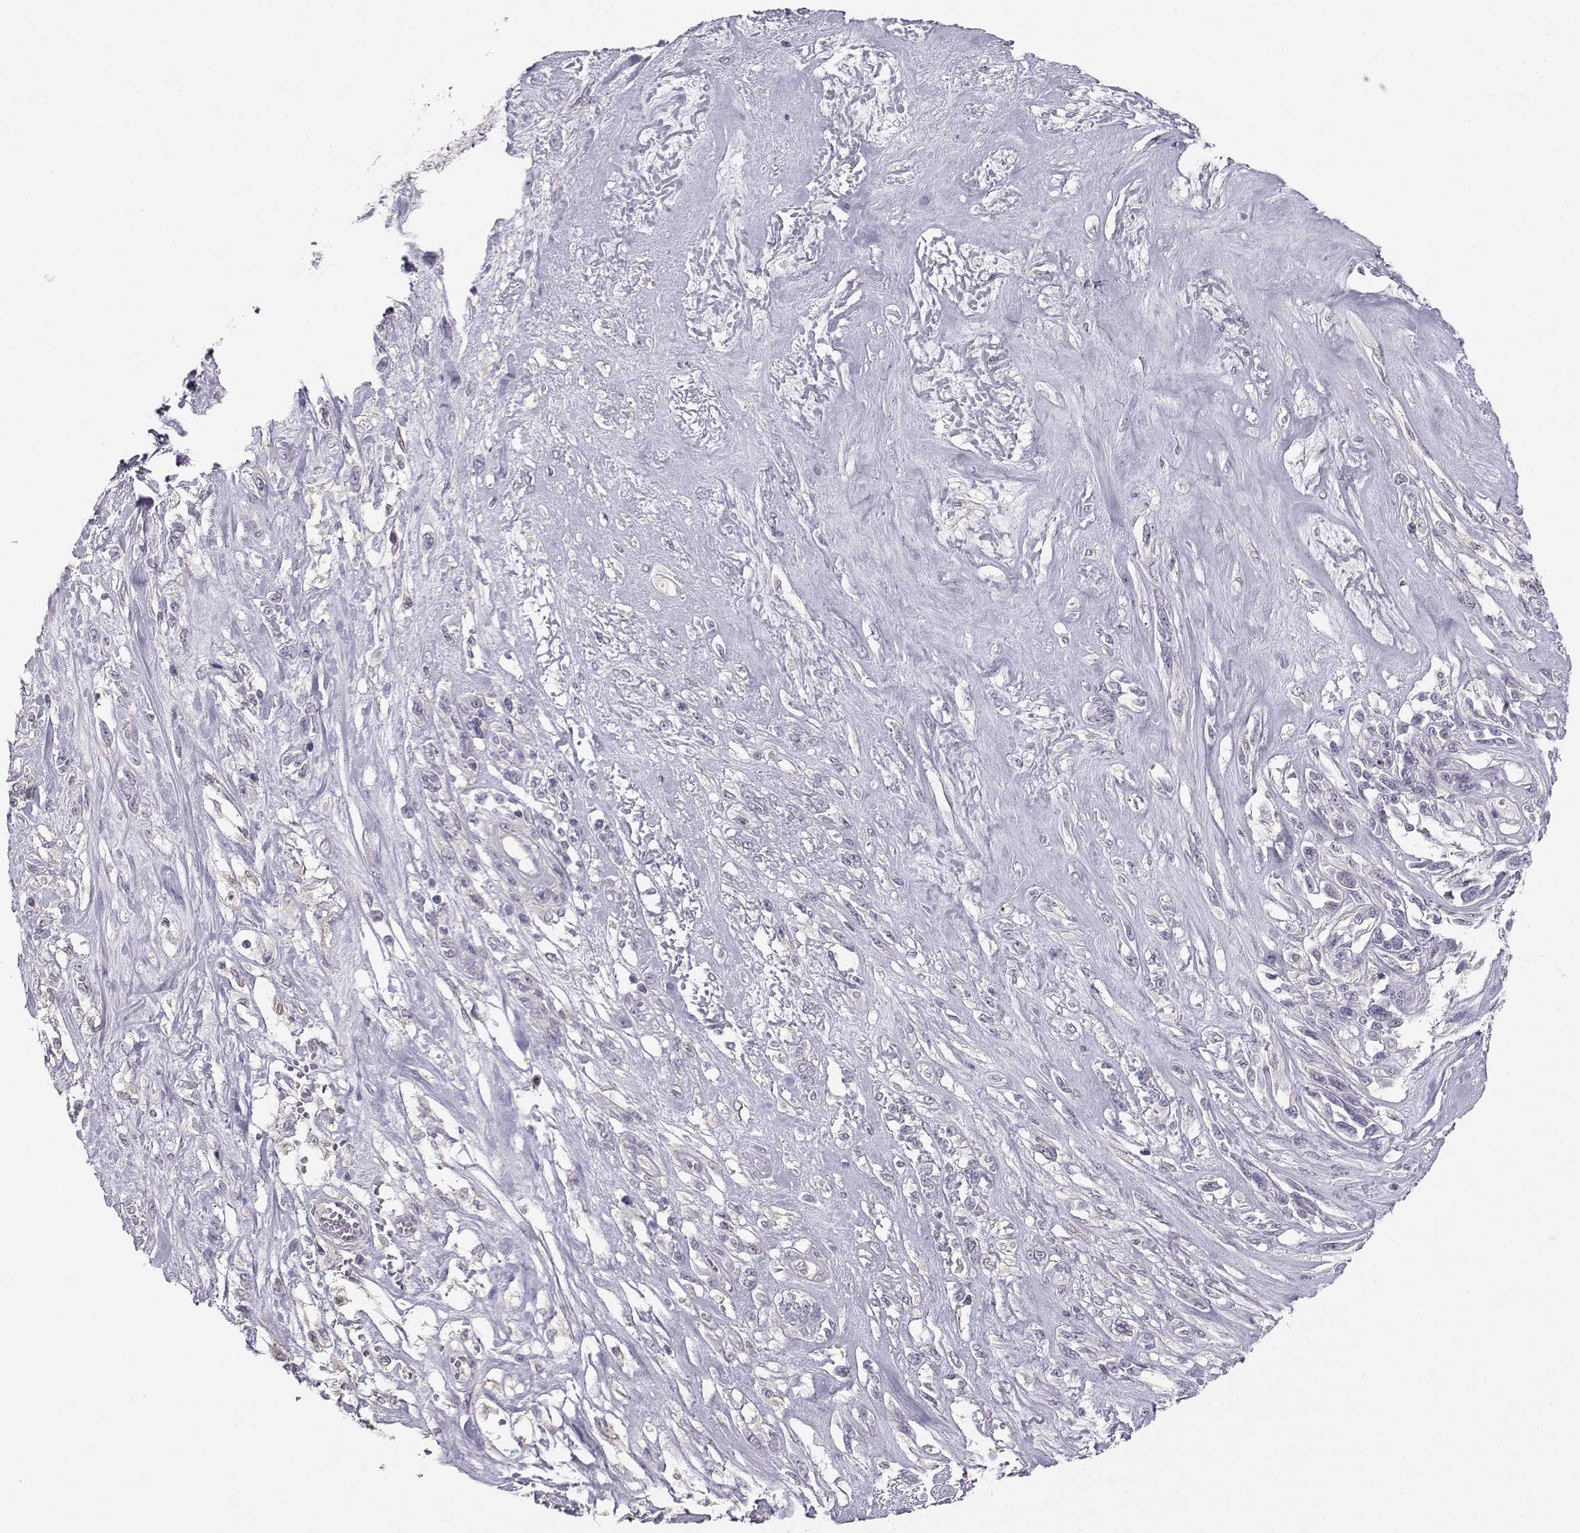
{"staining": {"intensity": "negative", "quantity": "none", "location": "none"}, "tissue": "melanoma", "cell_type": "Tumor cells", "image_type": "cancer", "snomed": [{"axis": "morphology", "description": "Malignant melanoma, NOS"}, {"axis": "topography", "description": "Skin"}], "caption": "Tumor cells show no significant protein expression in melanoma.", "gene": "MROH7", "patient": {"sex": "female", "age": 91}}